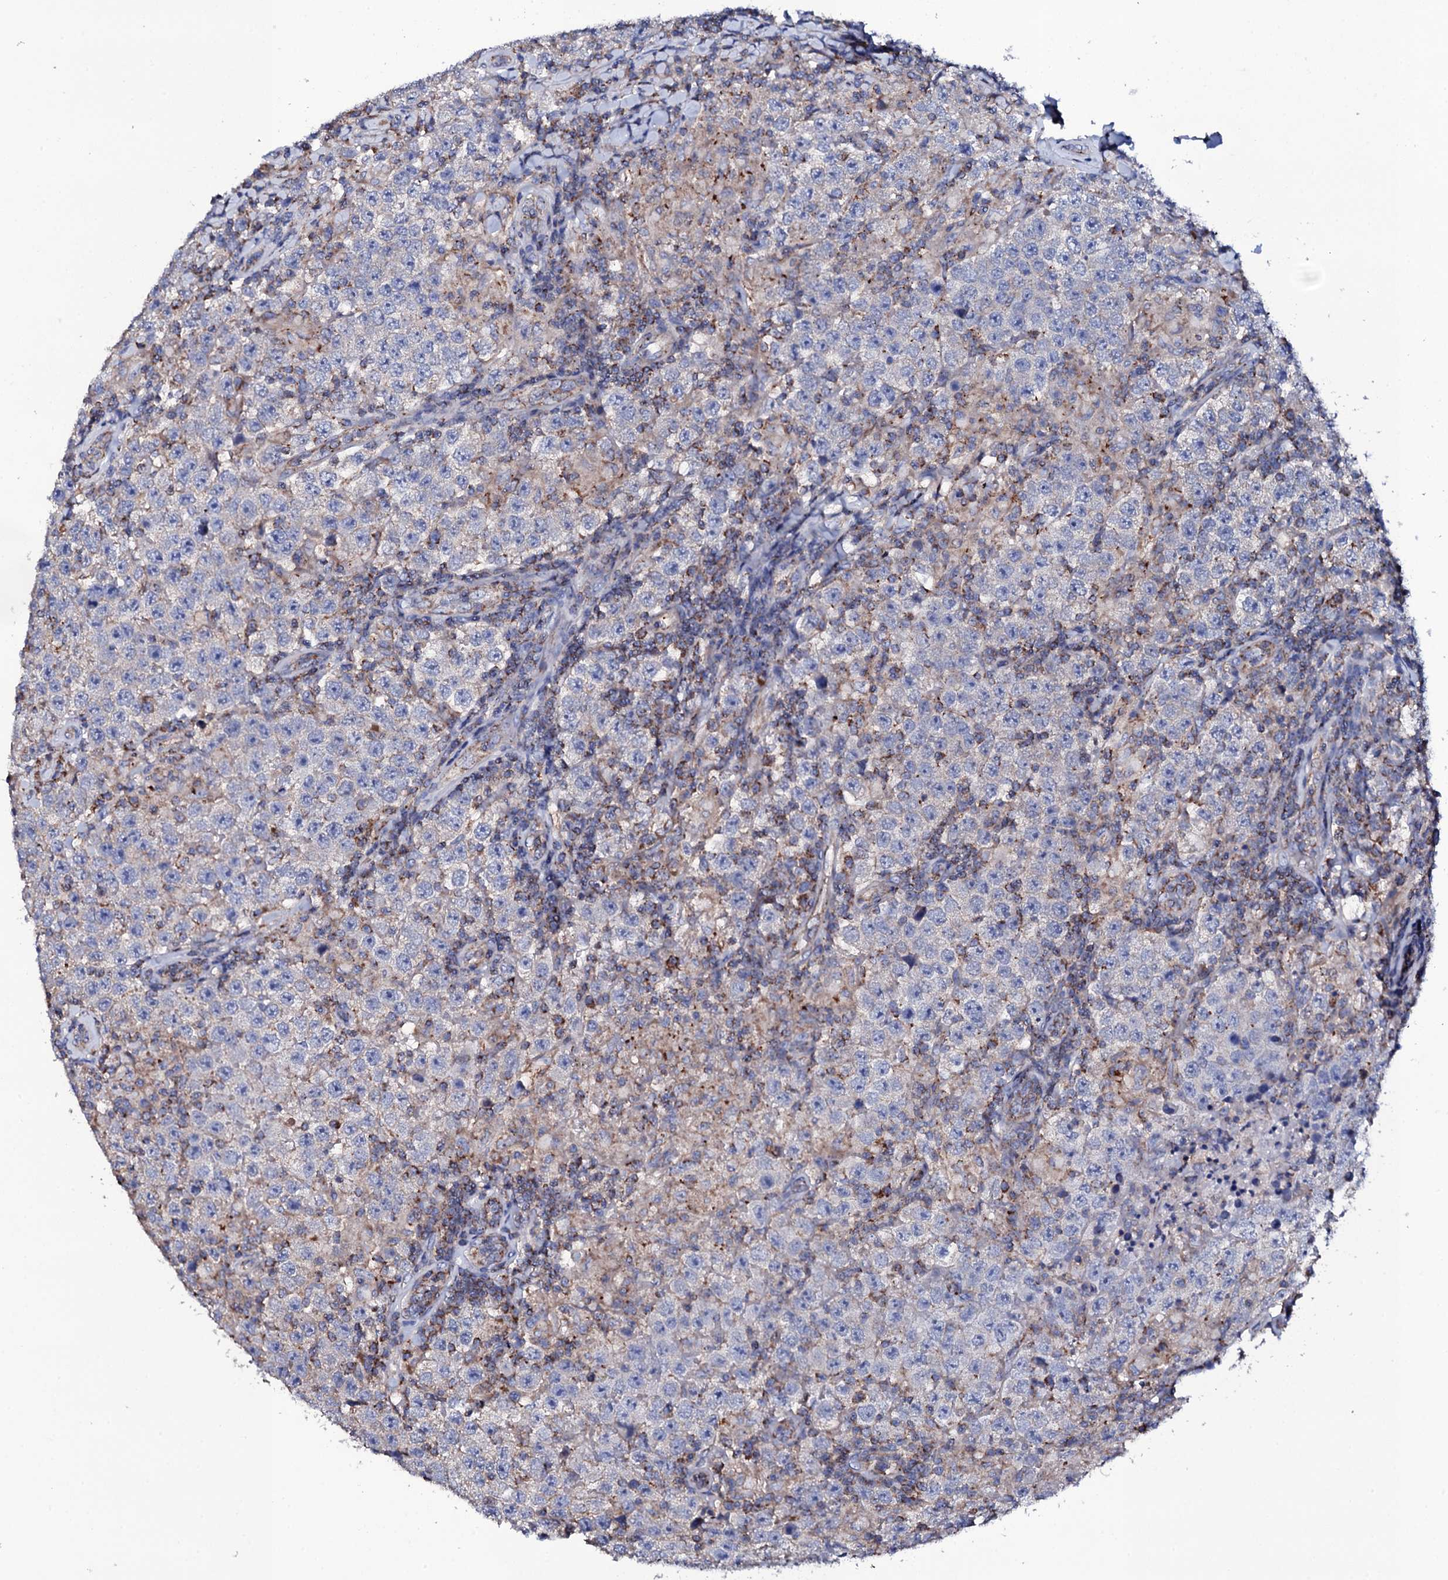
{"staining": {"intensity": "negative", "quantity": "none", "location": "none"}, "tissue": "testis cancer", "cell_type": "Tumor cells", "image_type": "cancer", "snomed": [{"axis": "morphology", "description": "Normal tissue, NOS"}, {"axis": "morphology", "description": "Urothelial carcinoma, High grade"}, {"axis": "morphology", "description": "Seminoma, NOS"}, {"axis": "morphology", "description": "Carcinoma, Embryonal, NOS"}, {"axis": "topography", "description": "Urinary bladder"}, {"axis": "topography", "description": "Testis"}], "caption": "An immunohistochemistry (IHC) image of testis seminoma is shown. There is no staining in tumor cells of testis seminoma.", "gene": "TCAF2", "patient": {"sex": "male", "age": 41}}